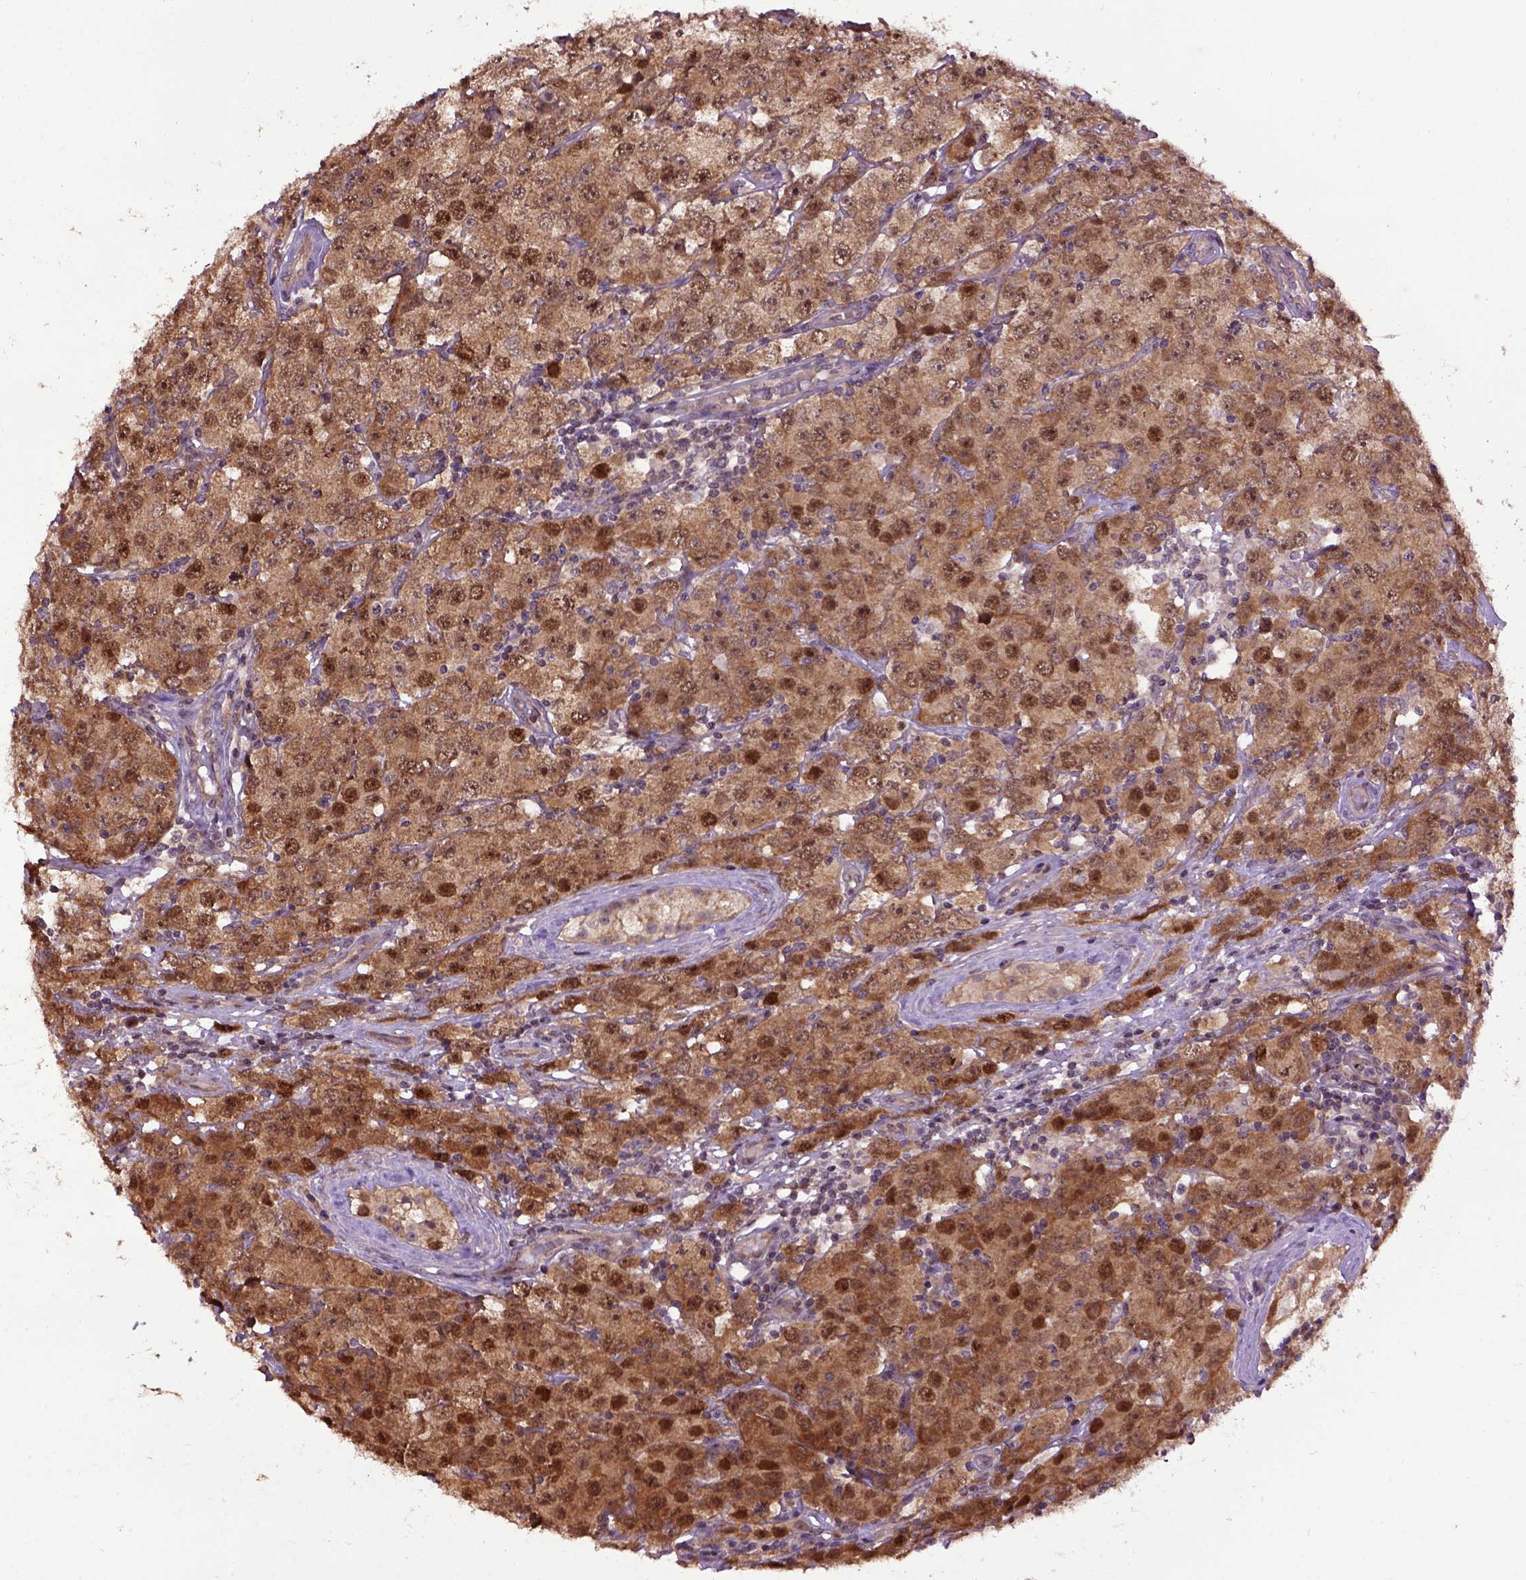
{"staining": {"intensity": "strong", "quantity": ">75%", "location": "cytoplasmic/membranous,nuclear"}, "tissue": "testis cancer", "cell_type": "Tumor cells", "image_type": "cancer", "snomed": [{"axis": "morphology", "description": "Seminoma, NOS"}, {"axis": "topography", "description": "Testis"}], "caption": "DAB immunohistochemical staining of human seminoma (testis) demonstrates strong cytoplasmic/membranous and nuclear protein positivity in approximately >75% of tumor cells.", "gene": "WDR48", "patient": {"sex": "male", "age": 52}}